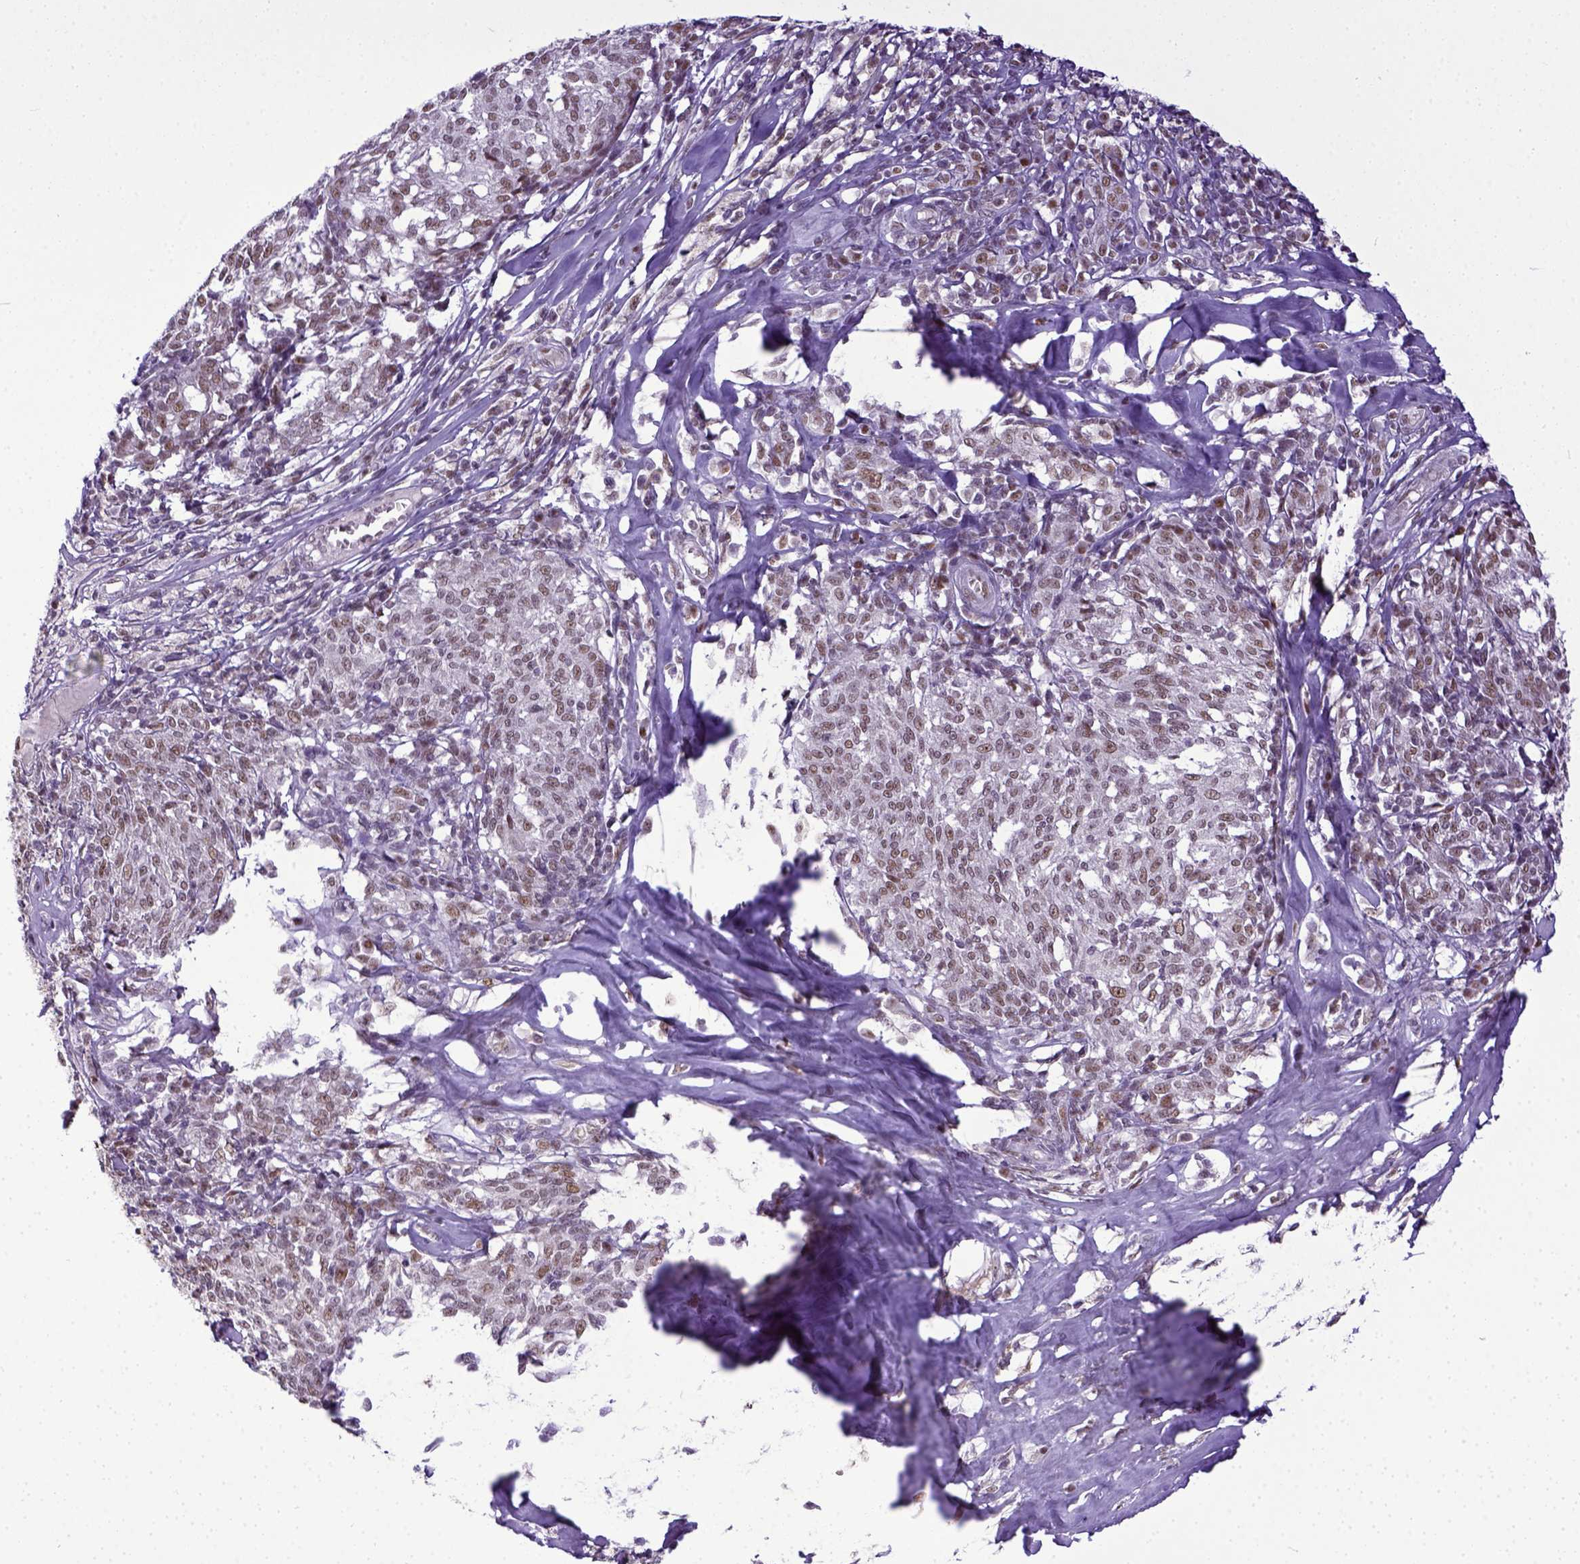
{"staining": {"intensity": "weak", "quantity": ">75%", "location": "nuclear"}, "tissue": "melanoma", "cell_type": "Tumor cells", "image_type": "cancer", "snomed": [{"axis": "morphology", "description": "Malignant melanoma, NOS"}, {"axis": "topography", "description": "Skin"}], "caption": "Protein analysis of malignant melanoma tissue demonstrates weak nuclear staining in approximately >75% of tumor cells. The staining was performed using DAB (3,3'-diaminobenzidine) to visualize the protein expression in brown, while the nuclei were stained in blue with hematoxylin (Magnification: 20x).", "gene": "ERCC1", "patient": {"sex": "female", "age": 72}}